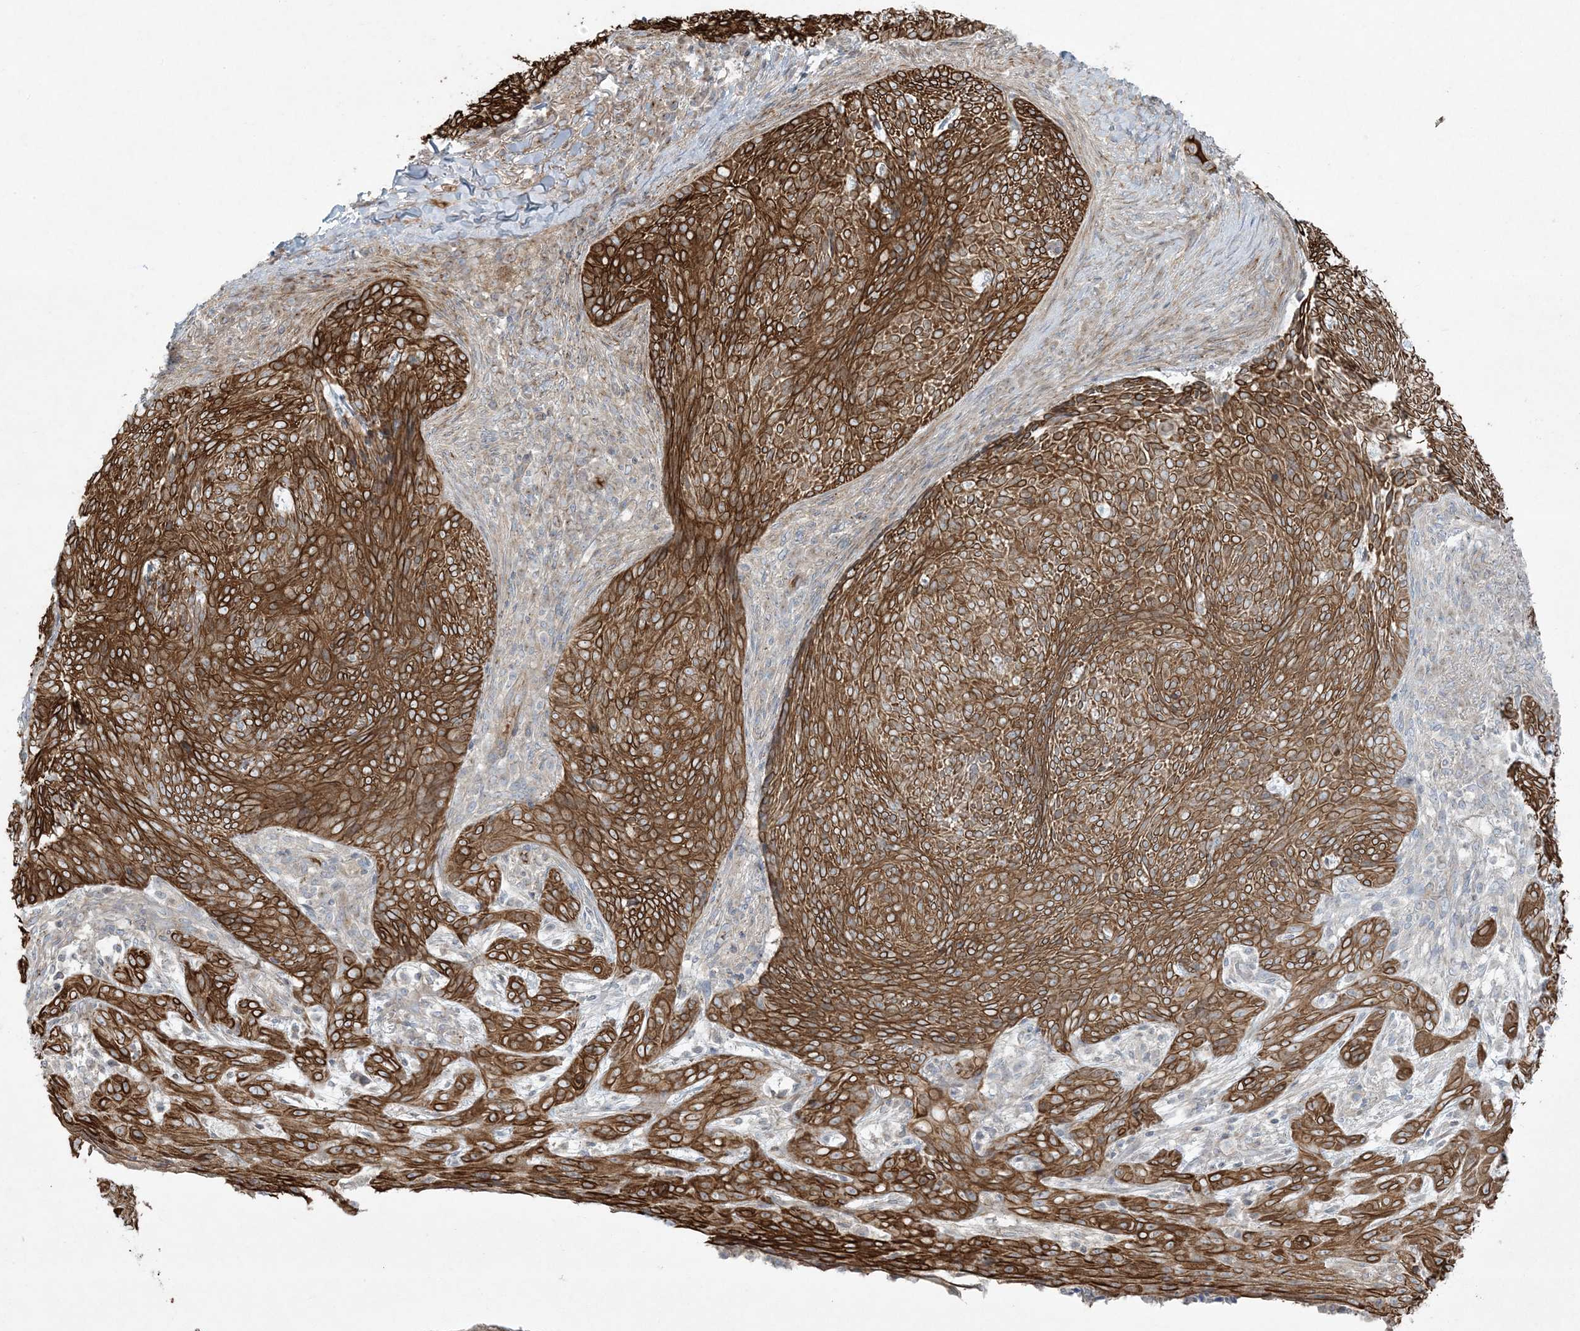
{"staining": {"intensity": "strong", "quantity": ">75%", "location": "cytoplasmic/membranous"}, "tissue": "skin cancer", "cell_type": "Tumor cells", "image_type": "cancer", "snomed": [{"axis": "morphology", "description": "Basal cell carcinoma"}, {"axis": "topography", "description": "Skin"}], "caption": "Immunohistochemical staining of skin basal cell carcinoma exhibits high levels of strong cytoplasmic/membranous protein positivity in approximately >75% of tumor cells. (DAB (3,3'-diaminobenzidine) IHC, brown staining for protein, blue staining for nuclei).", "gene": "PIK3R4", "patient": {"sex": "male", "age": 85}}